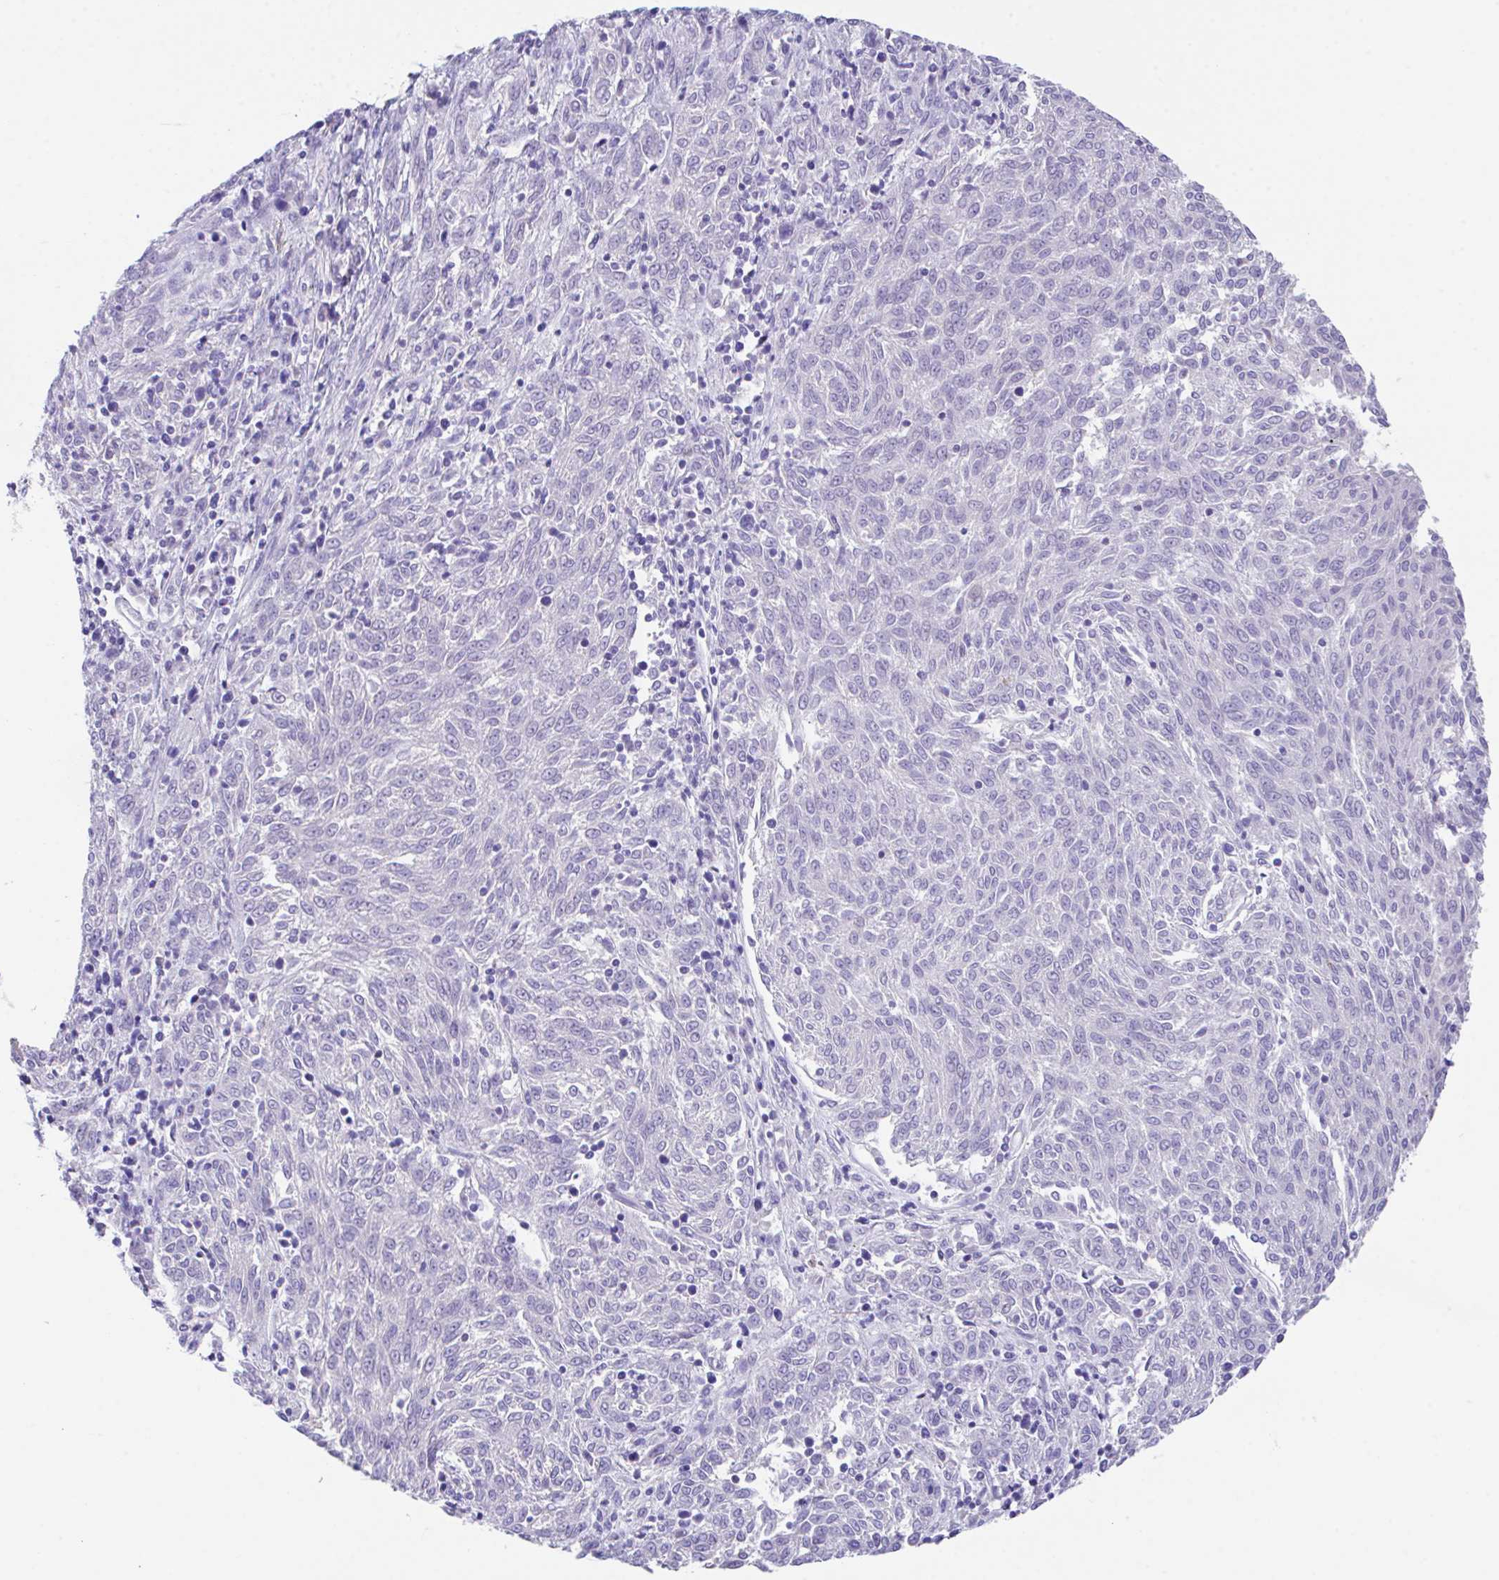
{"staining": {"intensity": "negative", "quantity": "none", "location": "none"}, "tissue": "melanoma", "cell_type": "Tumor cells", "image_type": "cancer", "snomed": [{"axis": "morphology", "description": "Malignant melanoma, NOS"}, {"axis": "topography", "description": "Skin"}], "caption": "DAB immunohistochemical staining of human malignant melanoma displays no significant staining in tumor cells. (Immunohistochemistry, brightfield microscopy, high magnification).", "gene": "SLC16A6", "patient": {"sex": "female", "age": 72}}